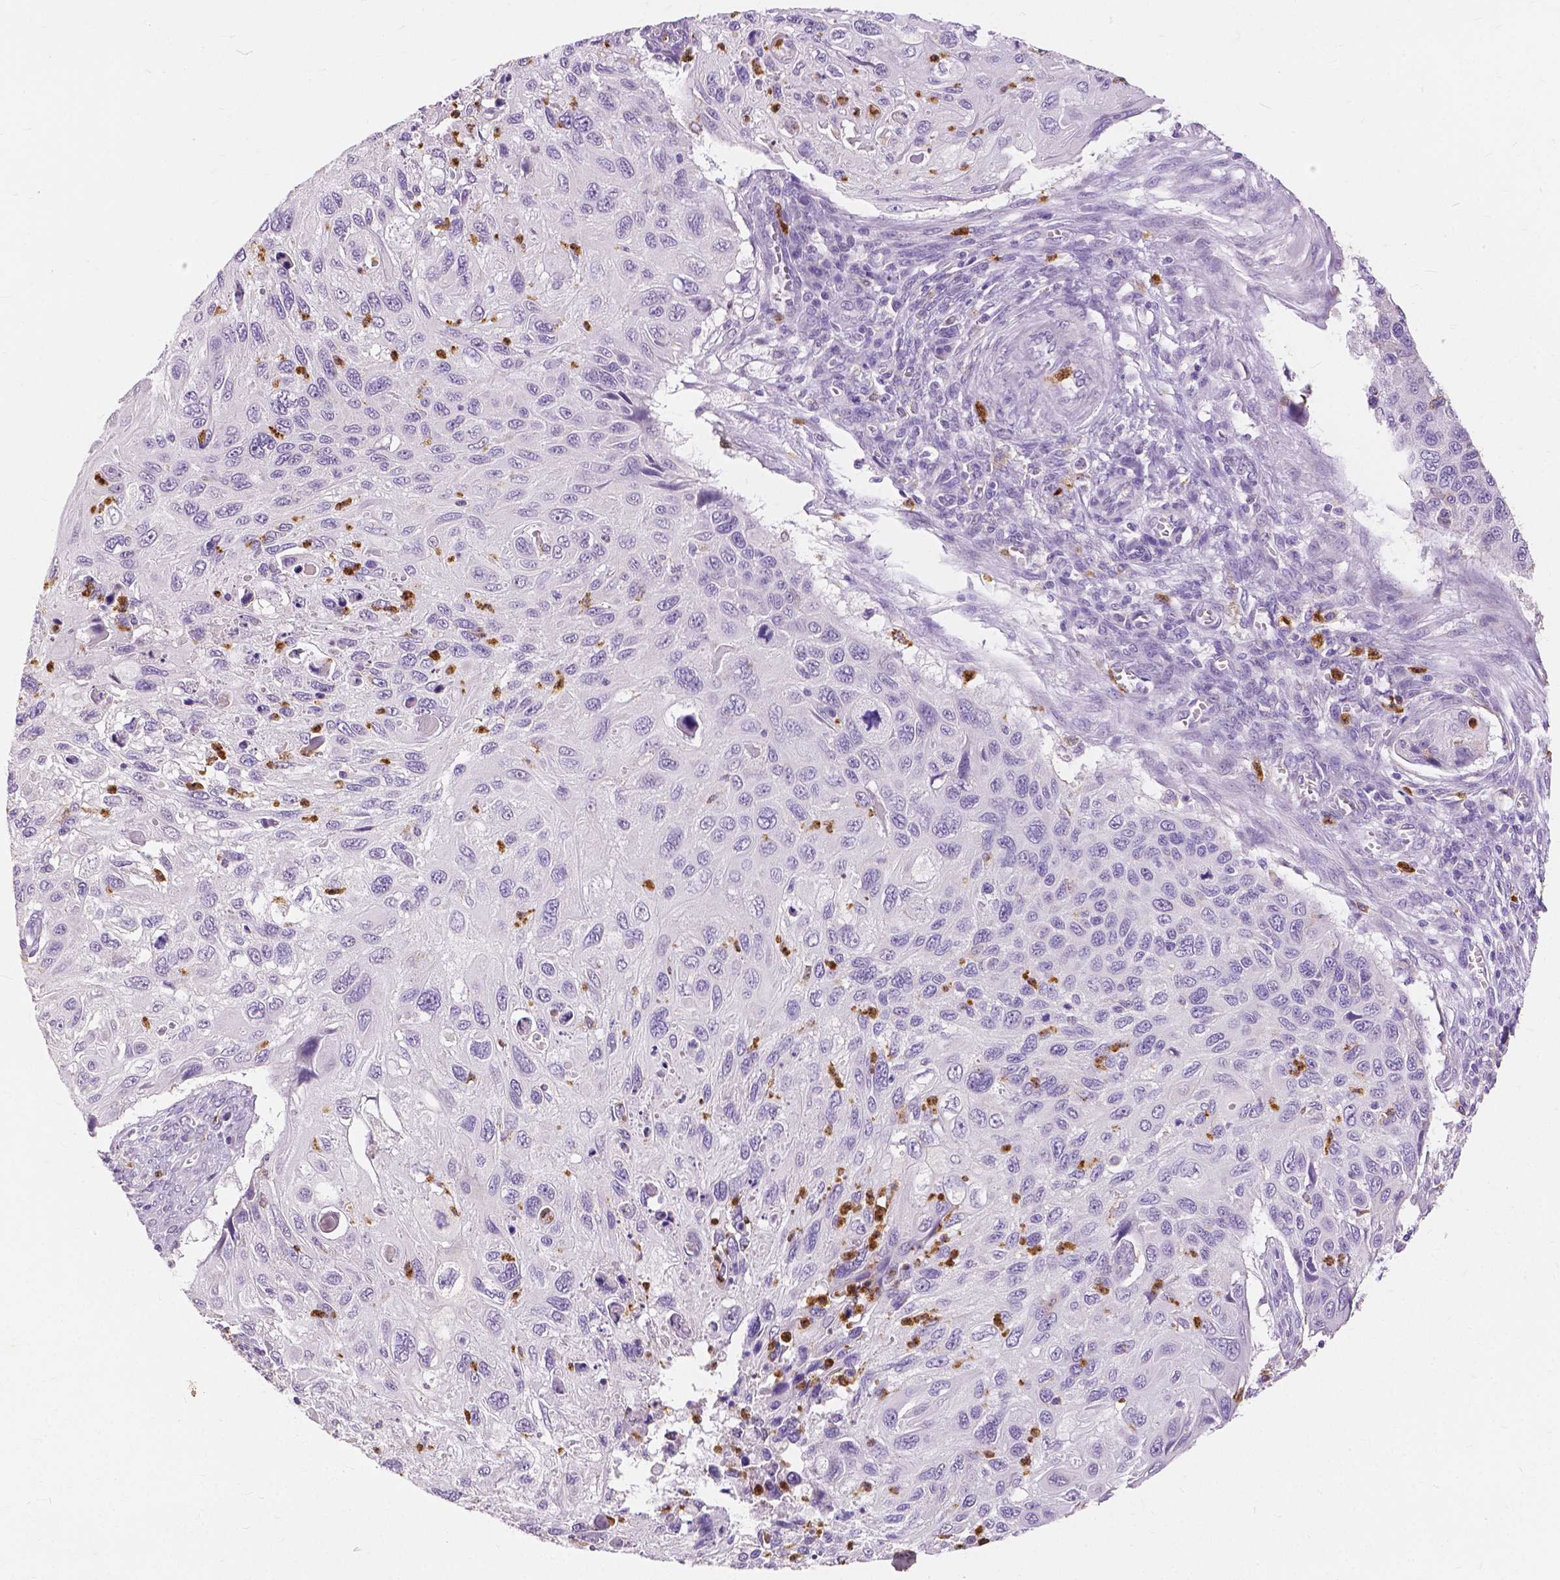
{"staining": {"intensity": "negative", "quantity": "none", "location": "none"}, "tissue": "cervical cancer", "cell_type": "Tumor cells", "image_type": "cancer", "snomed": [{"axis": "morphology", "description": "Squamous cell carcinoma, NOS"}, {"axis": "topography", "description": "Cervix"}], "caption": "IHC image of neoplastic tissue: human cervical squamous cell carcinoma stained with DAB (3,3'-diaminobenzidine) demonstrates no significant protein staining in tumor cells. (DAB immunohistochemistry (IHC), high magnification).", "gene": "CXCR2", "patient": {"sex": "female", "age": 70}}